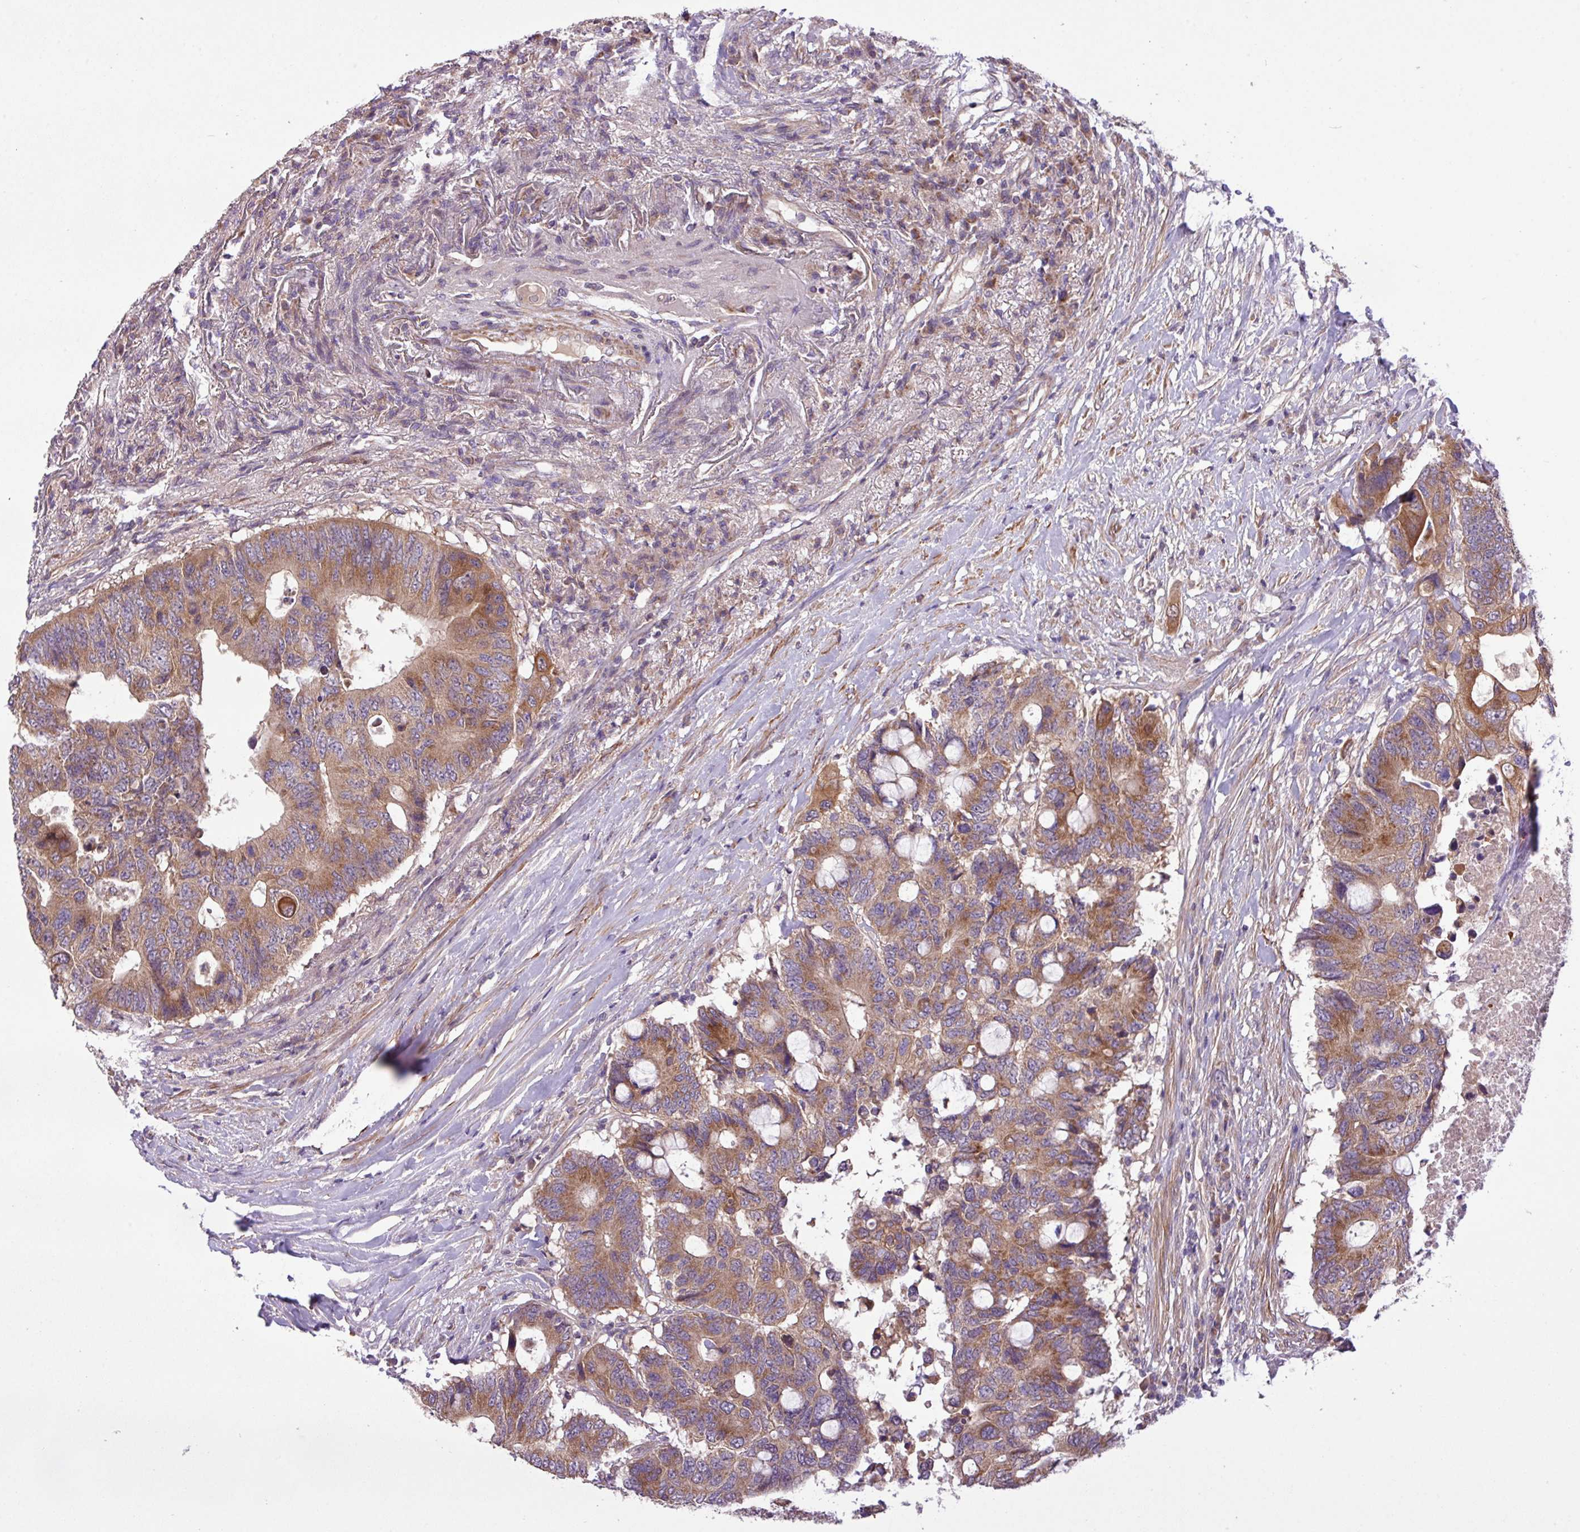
{"staining": {"intensity": "moderate", "quantity": ">75%", "location": "cytoplasmic/membranous"}, "tissue": "colorectal cancer", "cell_type": "Tumor cells", "image_type": "cancer", "snomed": [{"axis": "morphology", "description": "Adenocarcinoma, NOS"}, {"axis": "topography", "description": "Colon"}], "caption": "A photomicrograph showing moderate cytoplasmic/membranous expression in about >75% of tumor cells in adenocarcinoma (colorectal), as visualized by brown immunohistochemical staining.", "gene": "TIMM10B", "patient": {"sex": "male", "age": 71}}